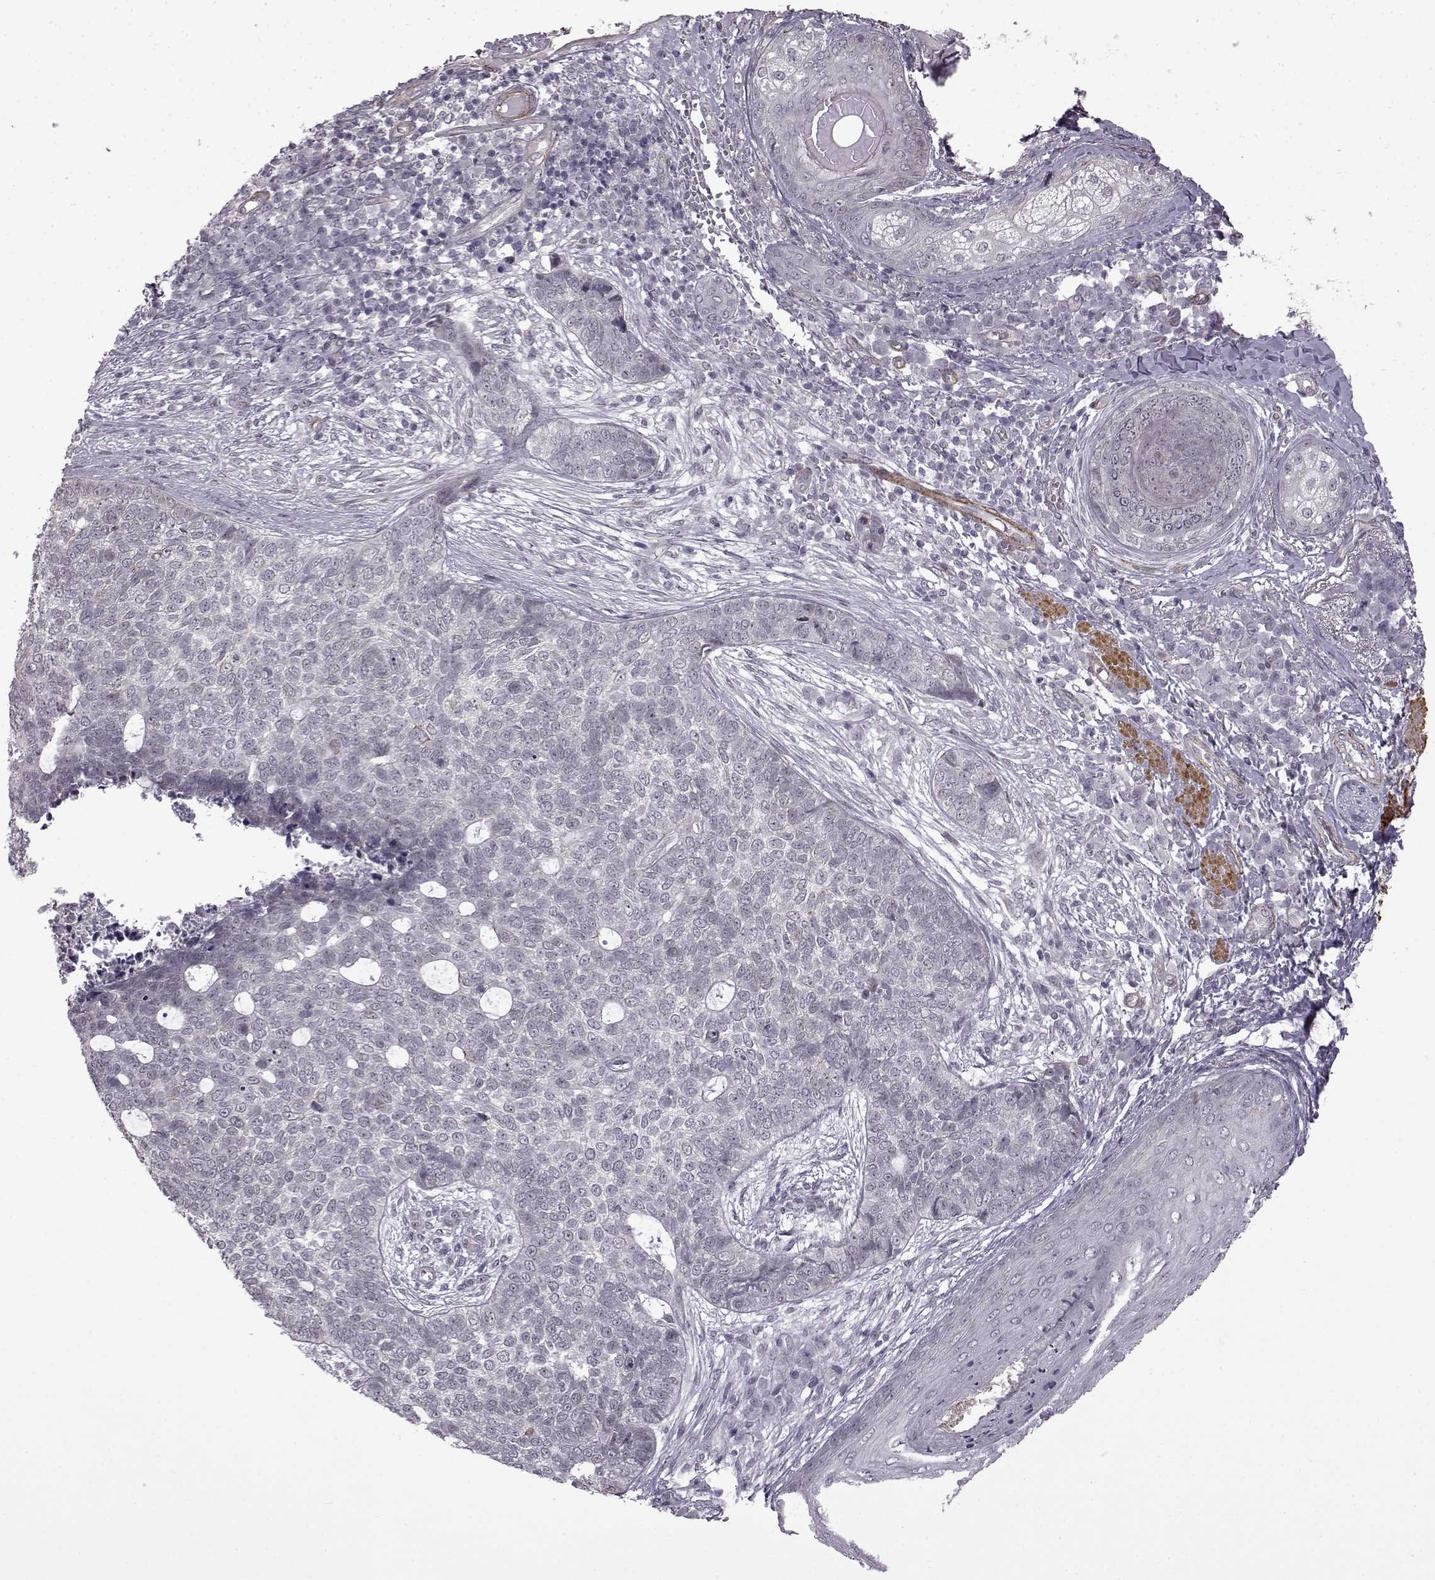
{"staining": {"intensity": "negative", "quantity": "none", "location": "none"}, "tissue": "skin cancer", "cell_type": "Tumor cells", "image_type": "cancer", "snomed": [{"axis": "morphology", "description": "Basal cell carcinoma"}, {"axis": "topography", "description": "Skin"}], "caption": "This photomicrograph is of basal cell carcinoma (skin) stained with immunohistochemistry to label a protein in brown with the nuclei are counter-stained blue. There is no positivity in tumor cells.", "gene": "SYNPO2", "patient": {"sex": "female", "age": 69}}